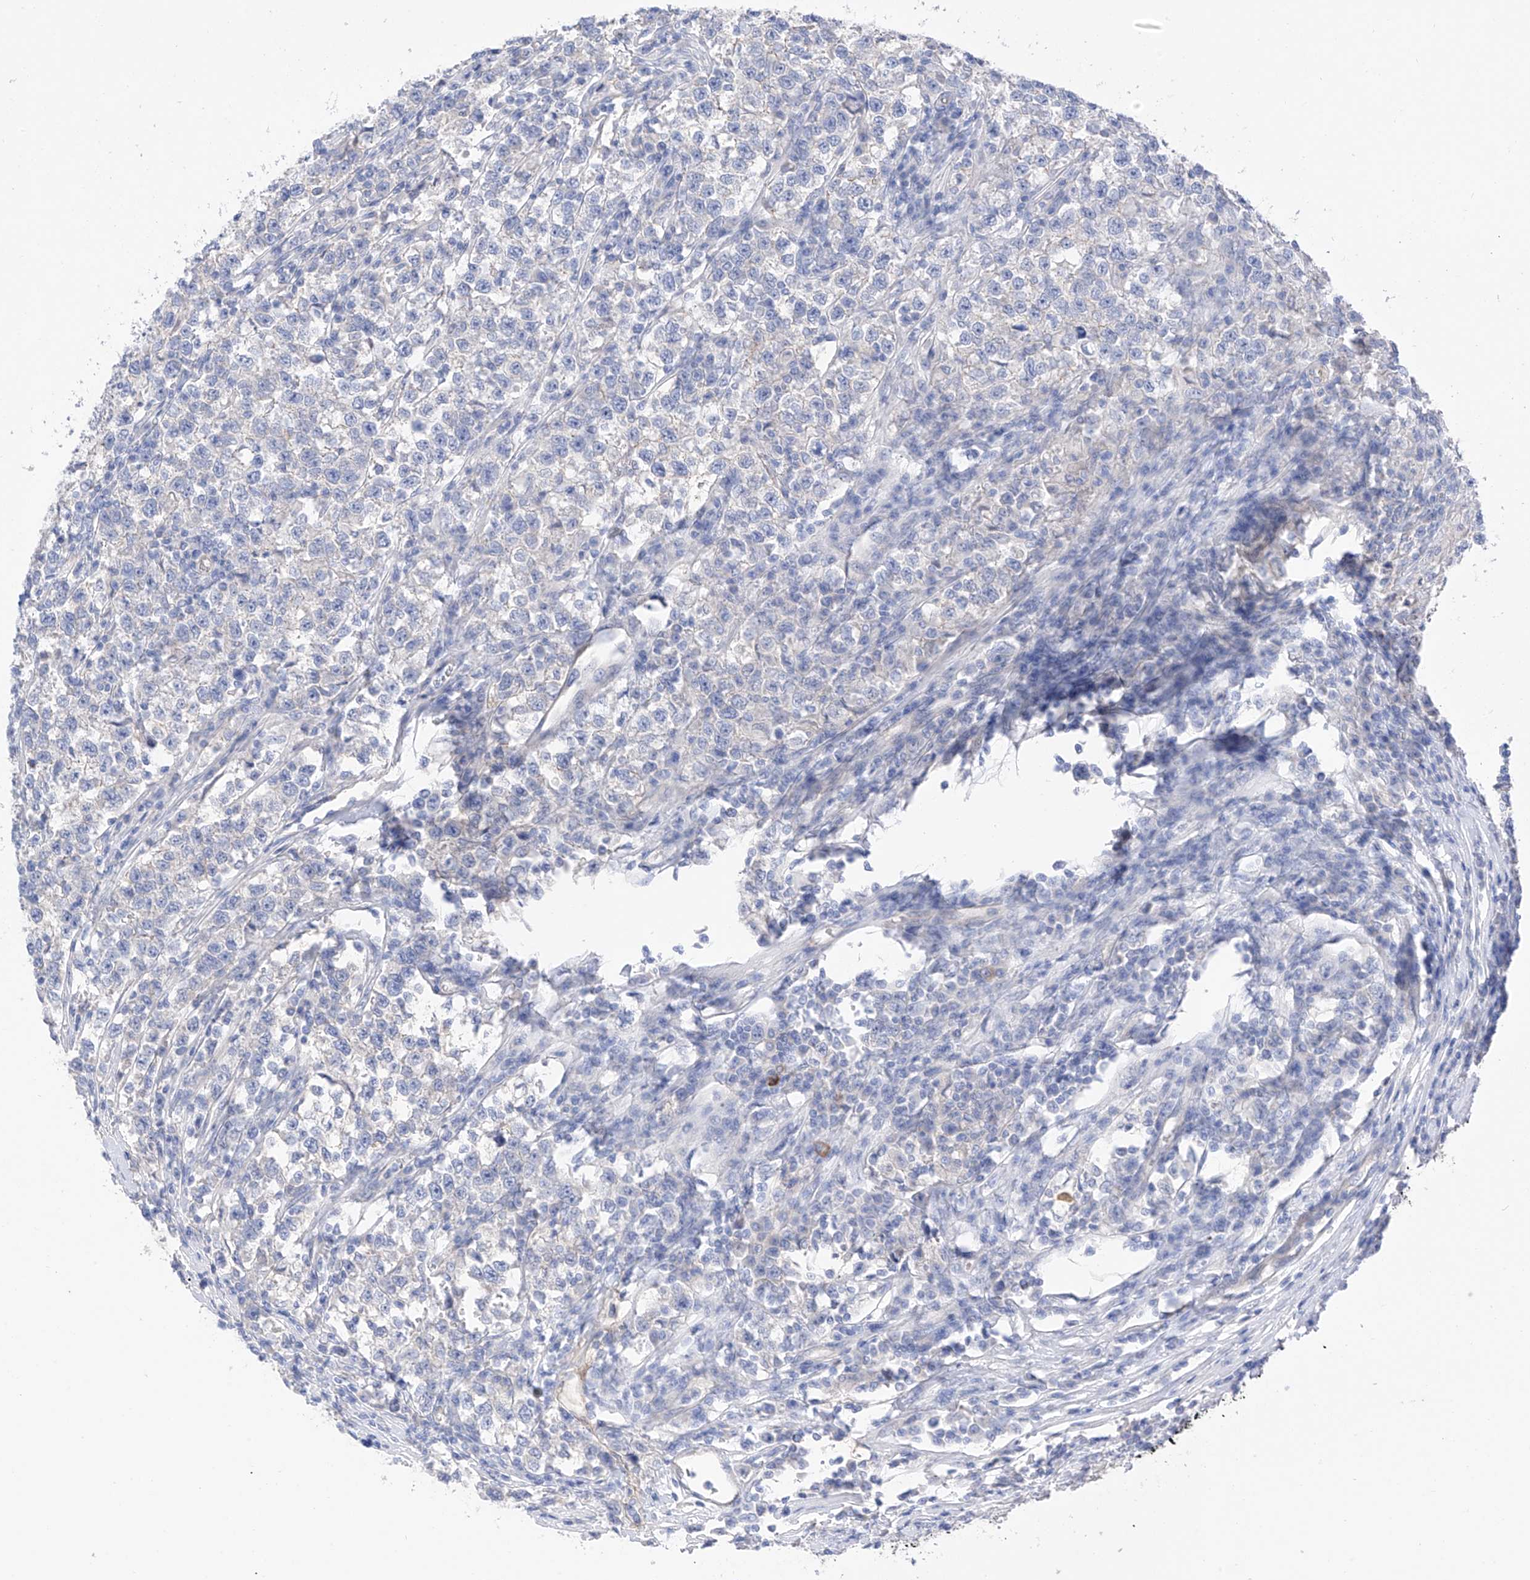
{"staining": {"intensity": "negative", "quantity": "none", "location": "none"}, "tissue": "testis cancer", "cell_type": "Tumor cells", "image_type": "cancer", "snomed": [{"axis": "morphology", "description": "Normal tissue, NOS"}, {"axis": "morphology", "description": "Seminoma, NOS"}, {"axis": "topography", "description": "Testis"}], "caption": "Tumor cells are negative for brown protein staining in seminoma (testis).", "gene": "ITGA9", "patient": {"sex": "male", "age": 43}}